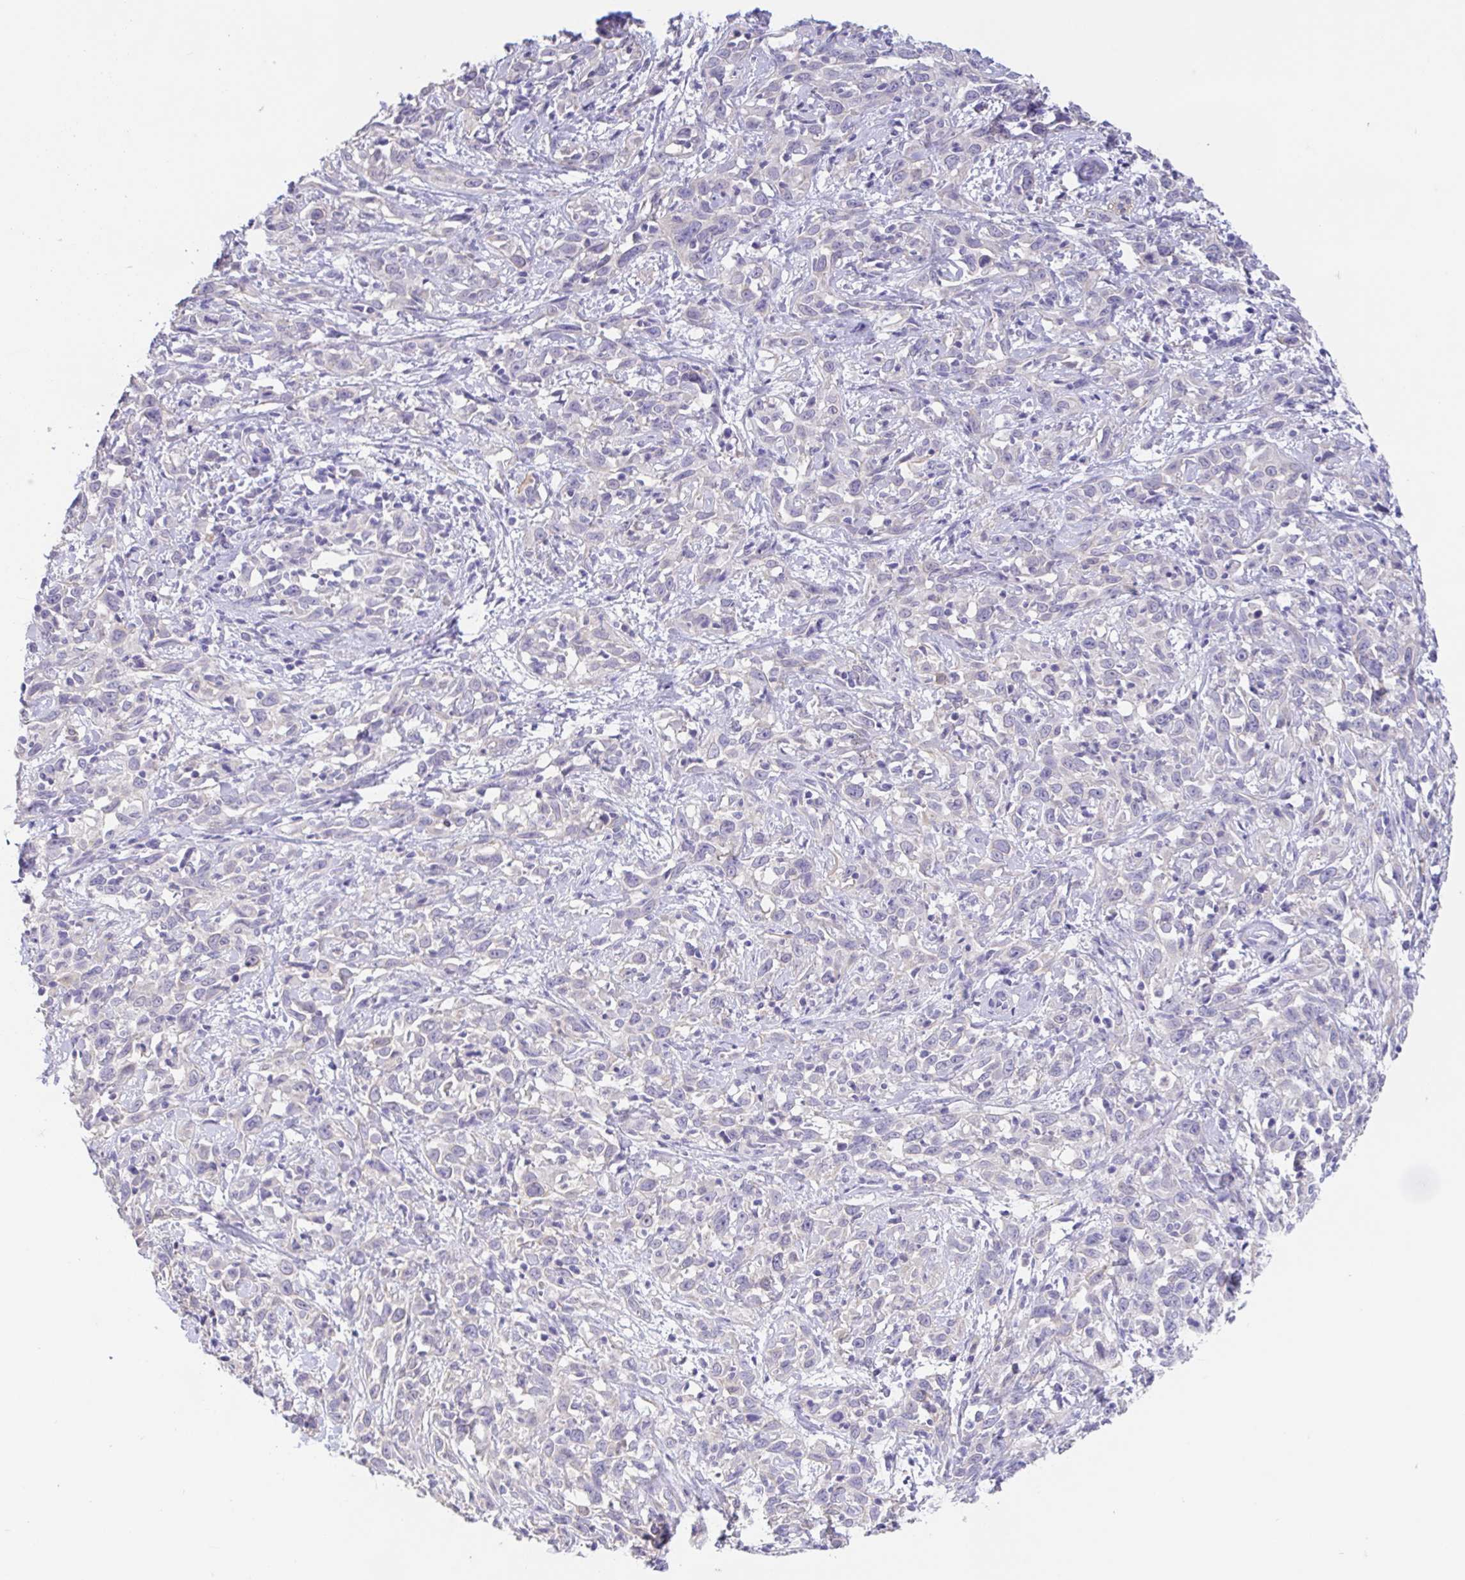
{"staining": {"intensity": "negative", "quantity": "none", "location": "none"}, "tissue": "cervical cancer", "cell_type": "Tumor cells", "image_type": "cancer", "snomed": [{"axis": "morphology", "description": "Adenocarcinoma, NOS"}, {"axis": "topography", "description": "Cervix"}], "caption": "IHC histopathology image of human cervical cancer stained for a protein (brown), which shows no expression in tumor cells.", "gene": "FABP3", "patient": {"sex": "female", "age": 40}}